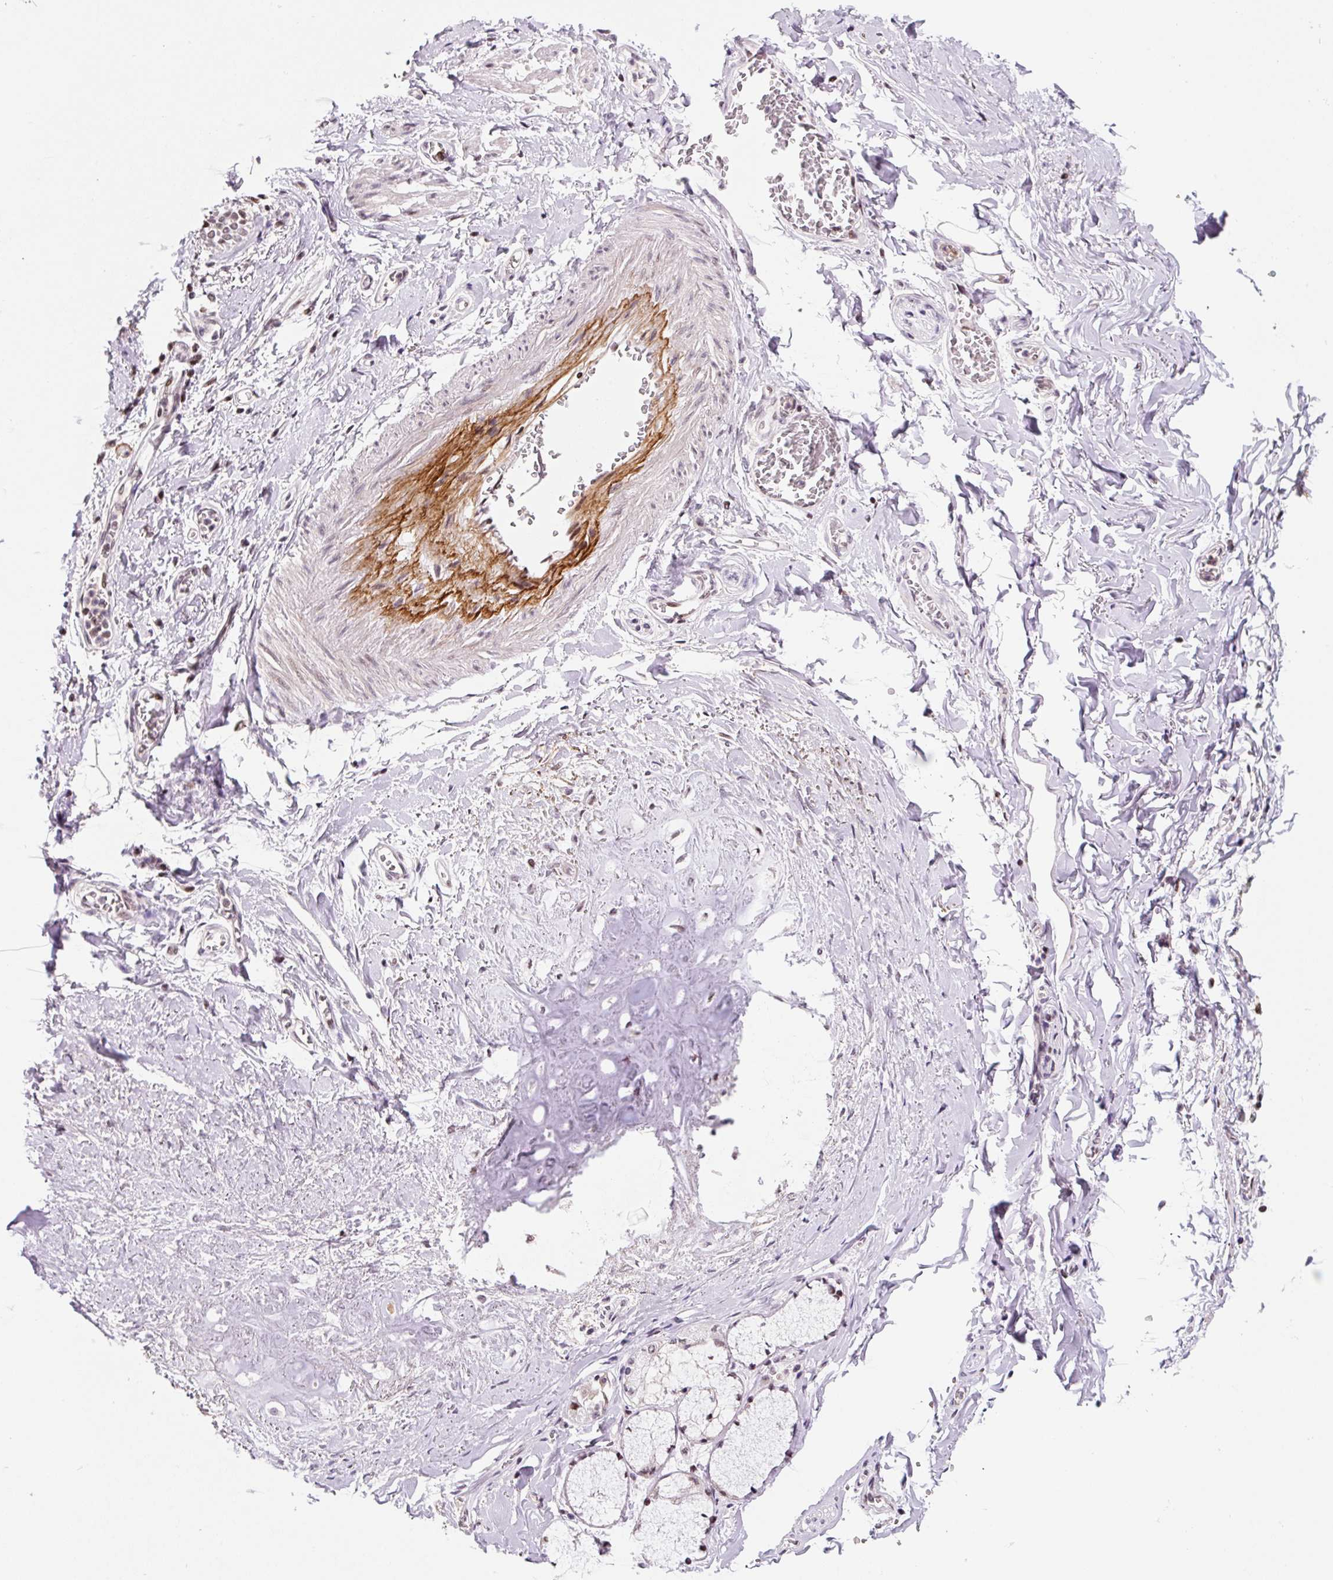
{"staining": {"intensity": "negative", "quantity": "none", "location": "none"}, "tissue": "adipose tissue", "cell_type": "Adipocytes", "image_type": "normal", "snomed": [{"axis": "morphology", "description": "Normal tissue, NOS"}, {"axis": "morphology", "description": "Degeneration, NOS"}, {"axis": "topography", "description": "Cartilage tissue"}, {"axis": "topography", "description": "Lung"}], "caption": "This is a photomicrograph of immunohistochemistry (IHC) staining of benign adipose tissue, which shows no staining in adipocytes.", "gene": "CCNL2", "patient": {"sex": "female", "age": 61}}